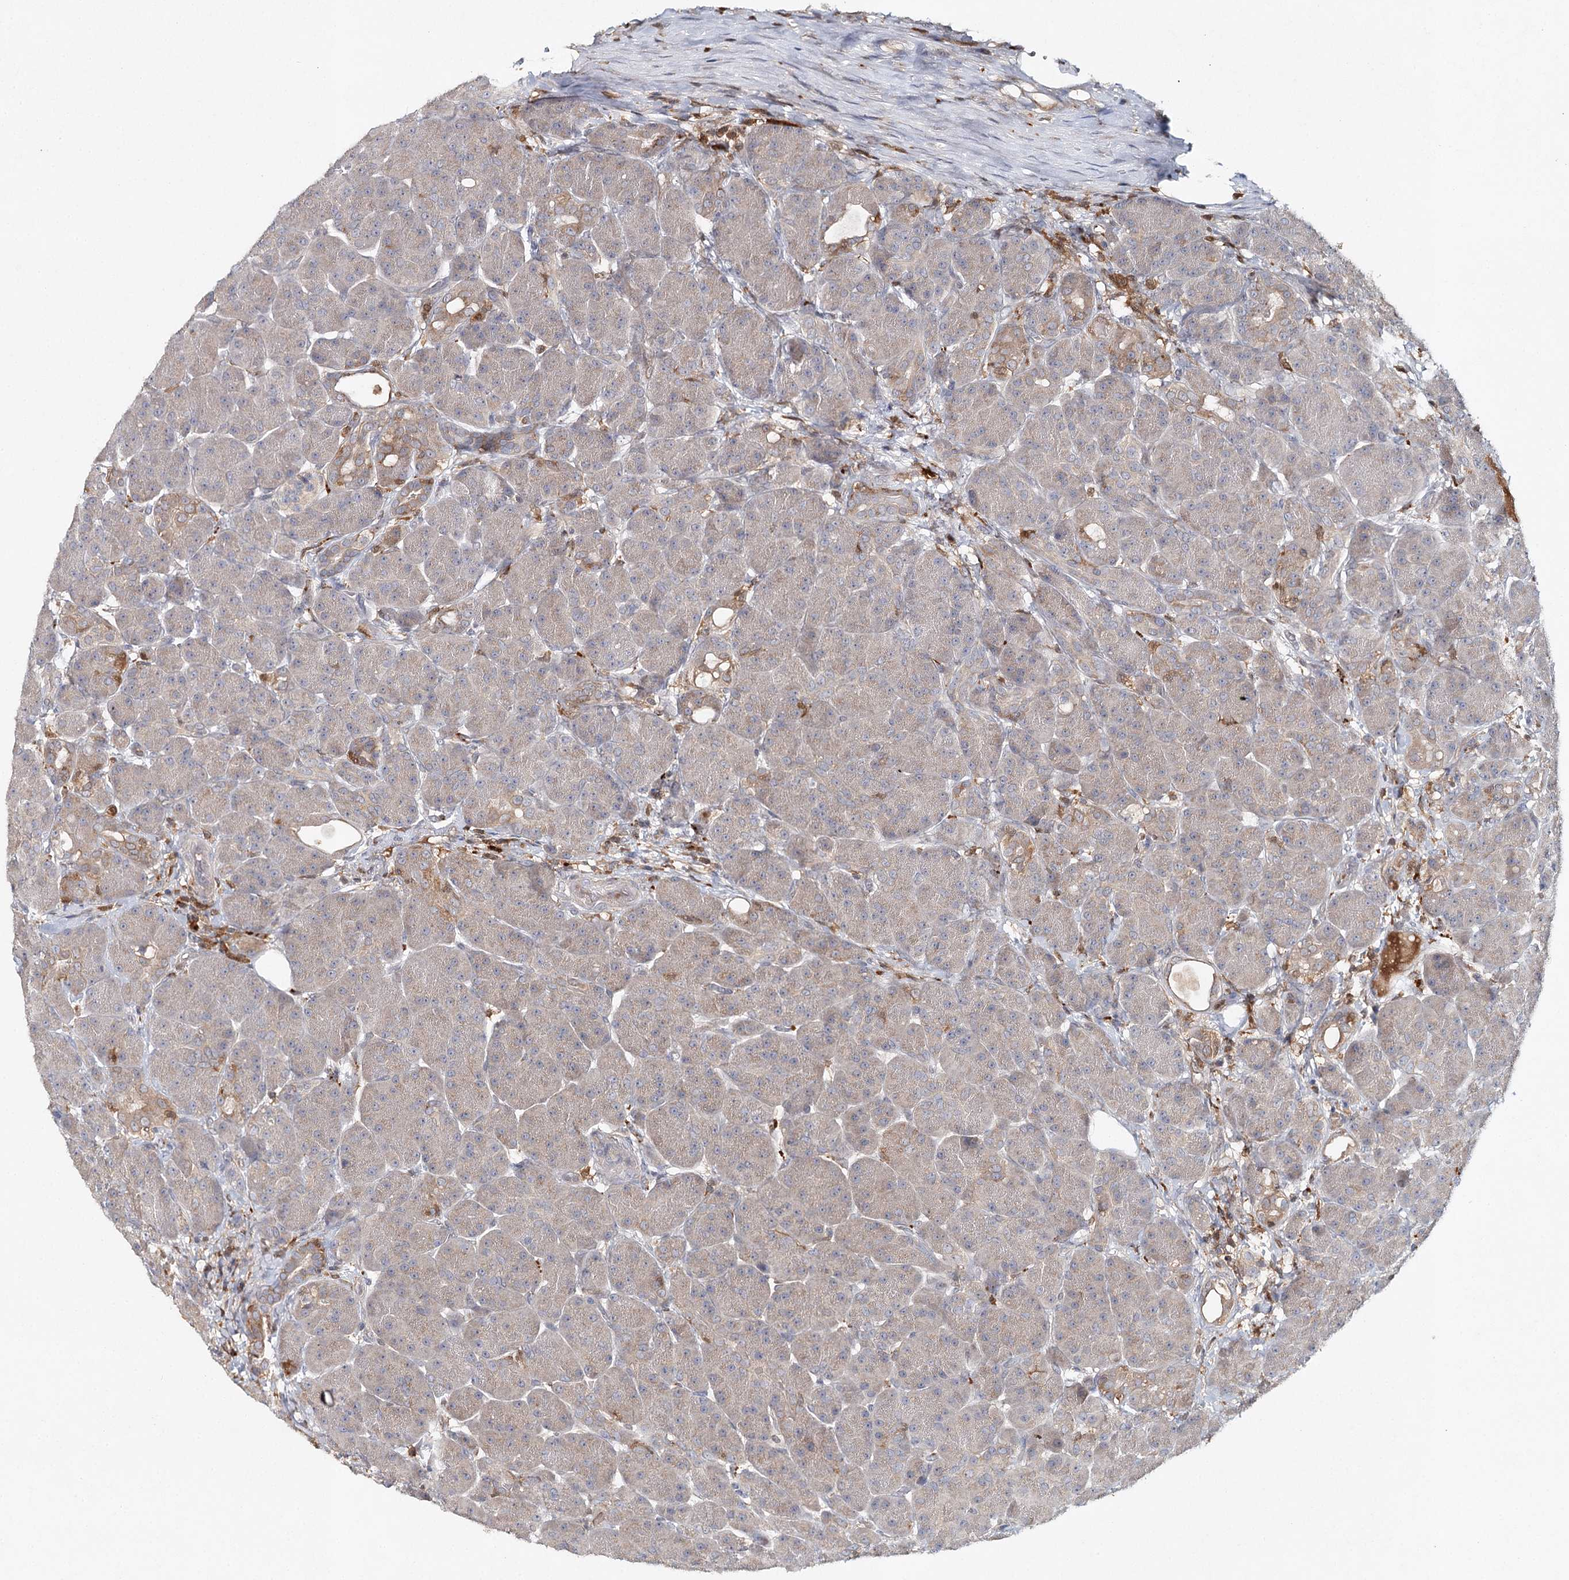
{"staining": {"intensity": "moderate", "quantity": "<25%", "location": "cytoplasmic/membranous"}, "tissue": "pancreas", "cell_type": "Exocrine glandular cells", "image_type": "normal", "snomed": [{"axis": "morphology", "description": "Normal tissue, NOS"}, {"axis": "topography", "description": "Pancreas"}], "caption": "Pancreas stained with DAB immunohistochemistry (IHC) shows low levels of moderate cytoplasmic/membranous positivity in approximately <25% of exocrine glandular cells. Nuclei are stained in blue.", "gene": "SLC41A2", "patient": {"sex": "male", "age": 63}}